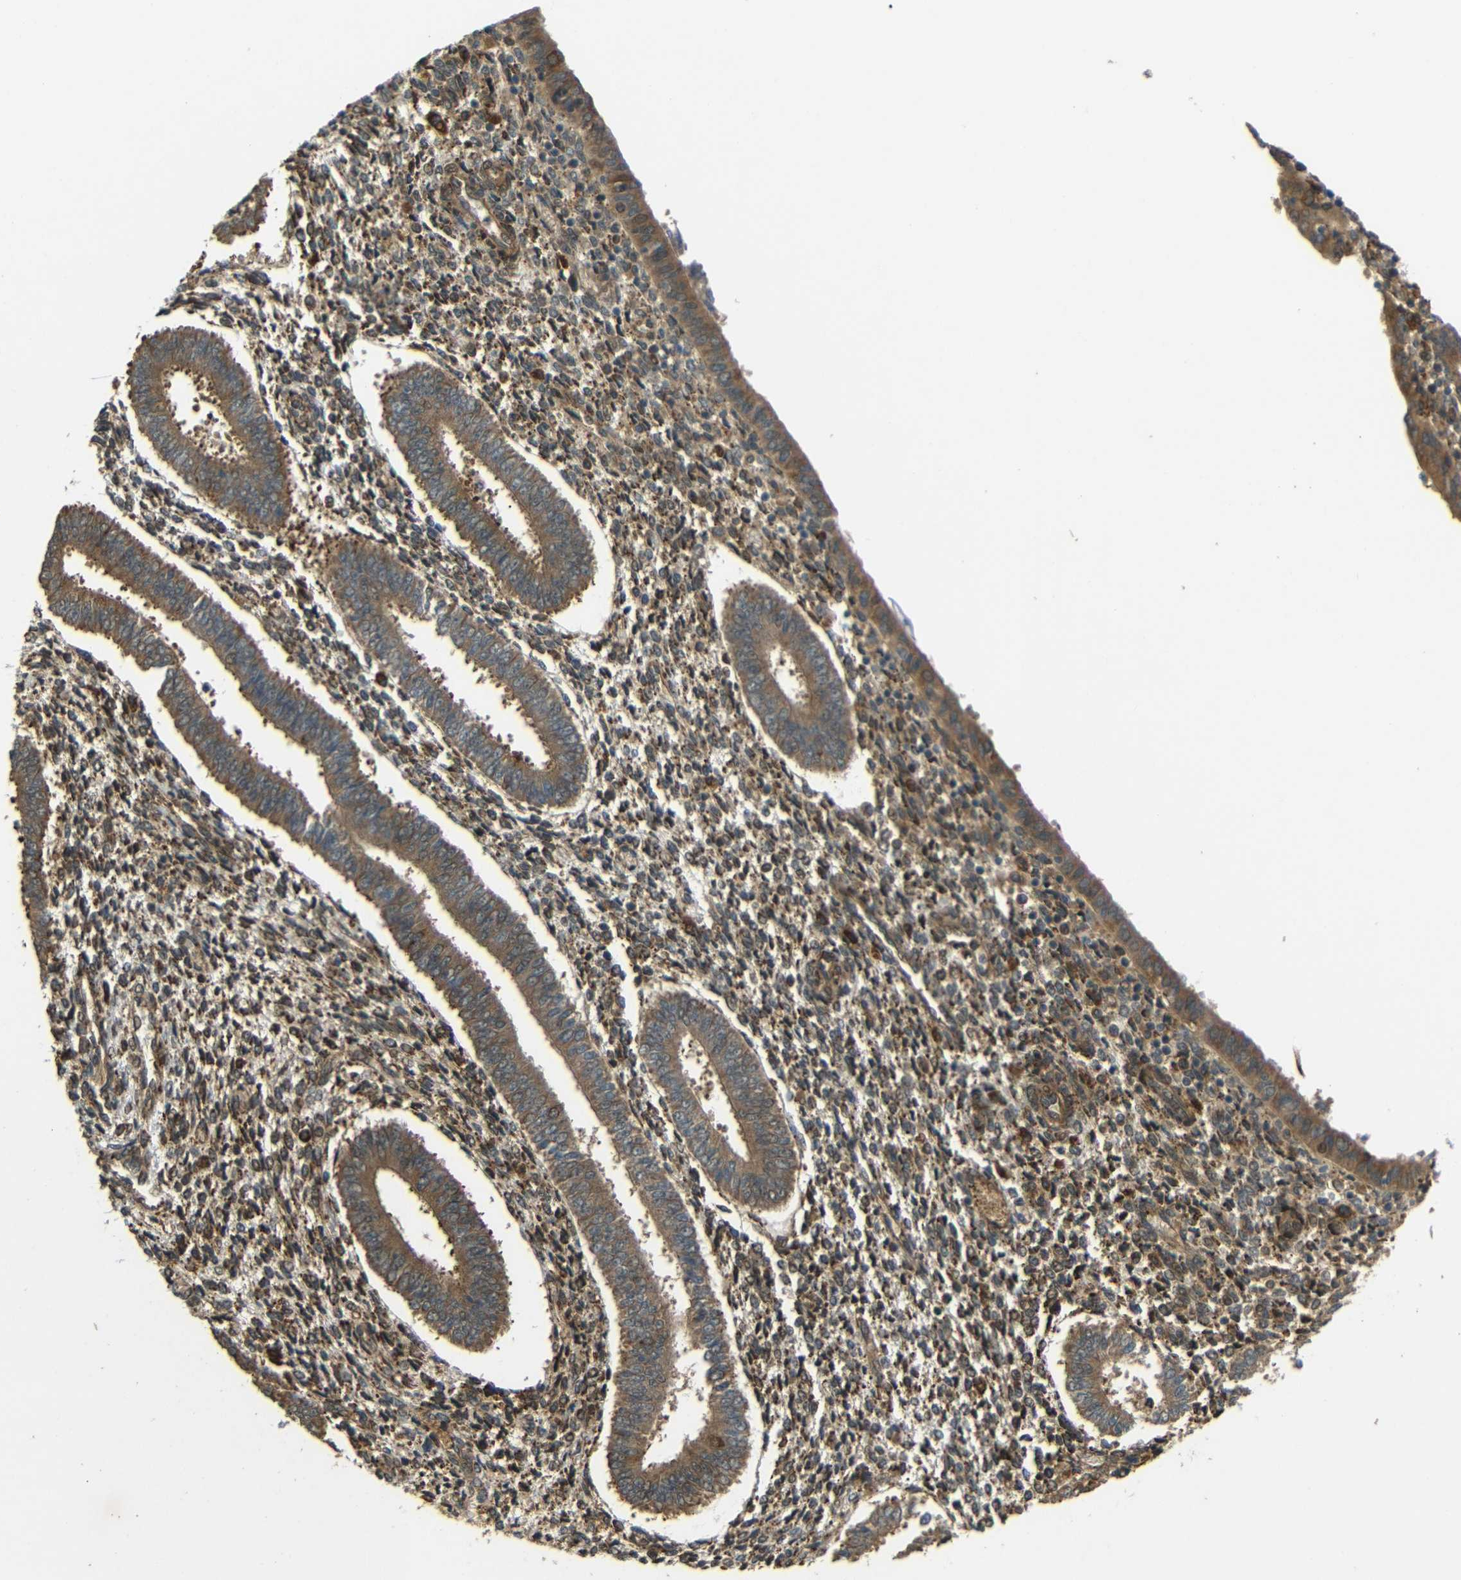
{"staining": {"intensity": "moderate", "quantity": ">75%", "location": "cytoplasmic/membranous"}, "tissue": "endometrium", "cell_type": "Cells in endometrial stroma", "image_type": "normal", "snomed": [{"axis": "morphology", "description": "Normal tissue, NOS"}, {"axis": "topography", "description": "Endometrium"}], "caption": "Human endometrium stained with a brown dye demonstrates moderate cytoplasmic/membranous positive staining in approximately >75% of cells in endometrial stroma.", "gene": "EPHB2", "patient": {"sex": "female", "age": 35}}